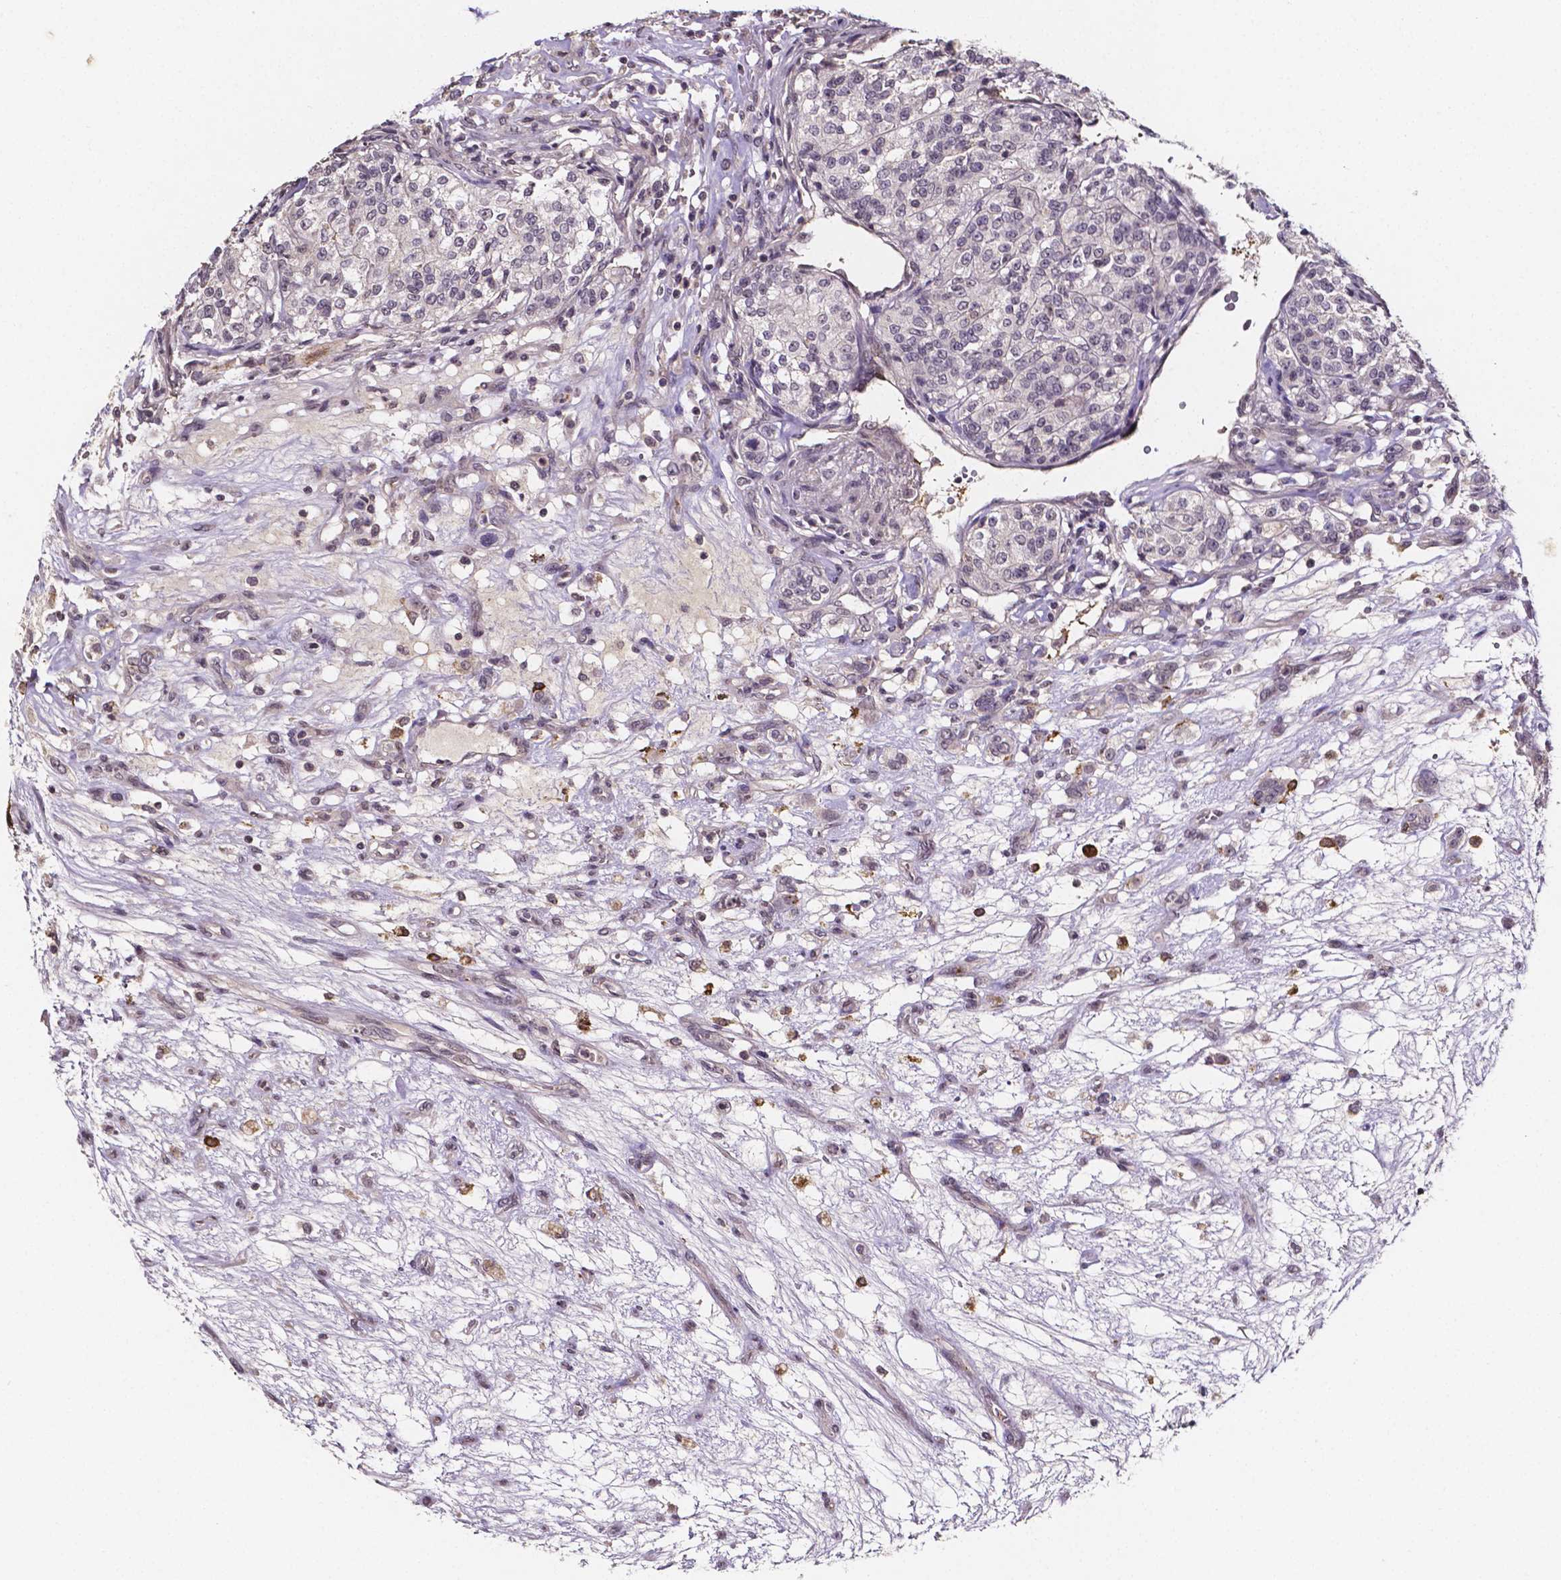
{"staining": {"intensity": "negative", "quantity": "none", "location": "none"}, "tissue": "renal cancer", "cell_type": "Tumor cells", "image_type": "cancer", "snomed": [{"axis": "morphology", "description": "Adenocarcinoma, NOS"}, {"axis": "topography", "description": "Kidney"}], "caption": "Tumor cells show no significant positivity in renal adenocarcinoma.", "gene": "NRGN", "patient": {"sex": "female", "age": 63}}